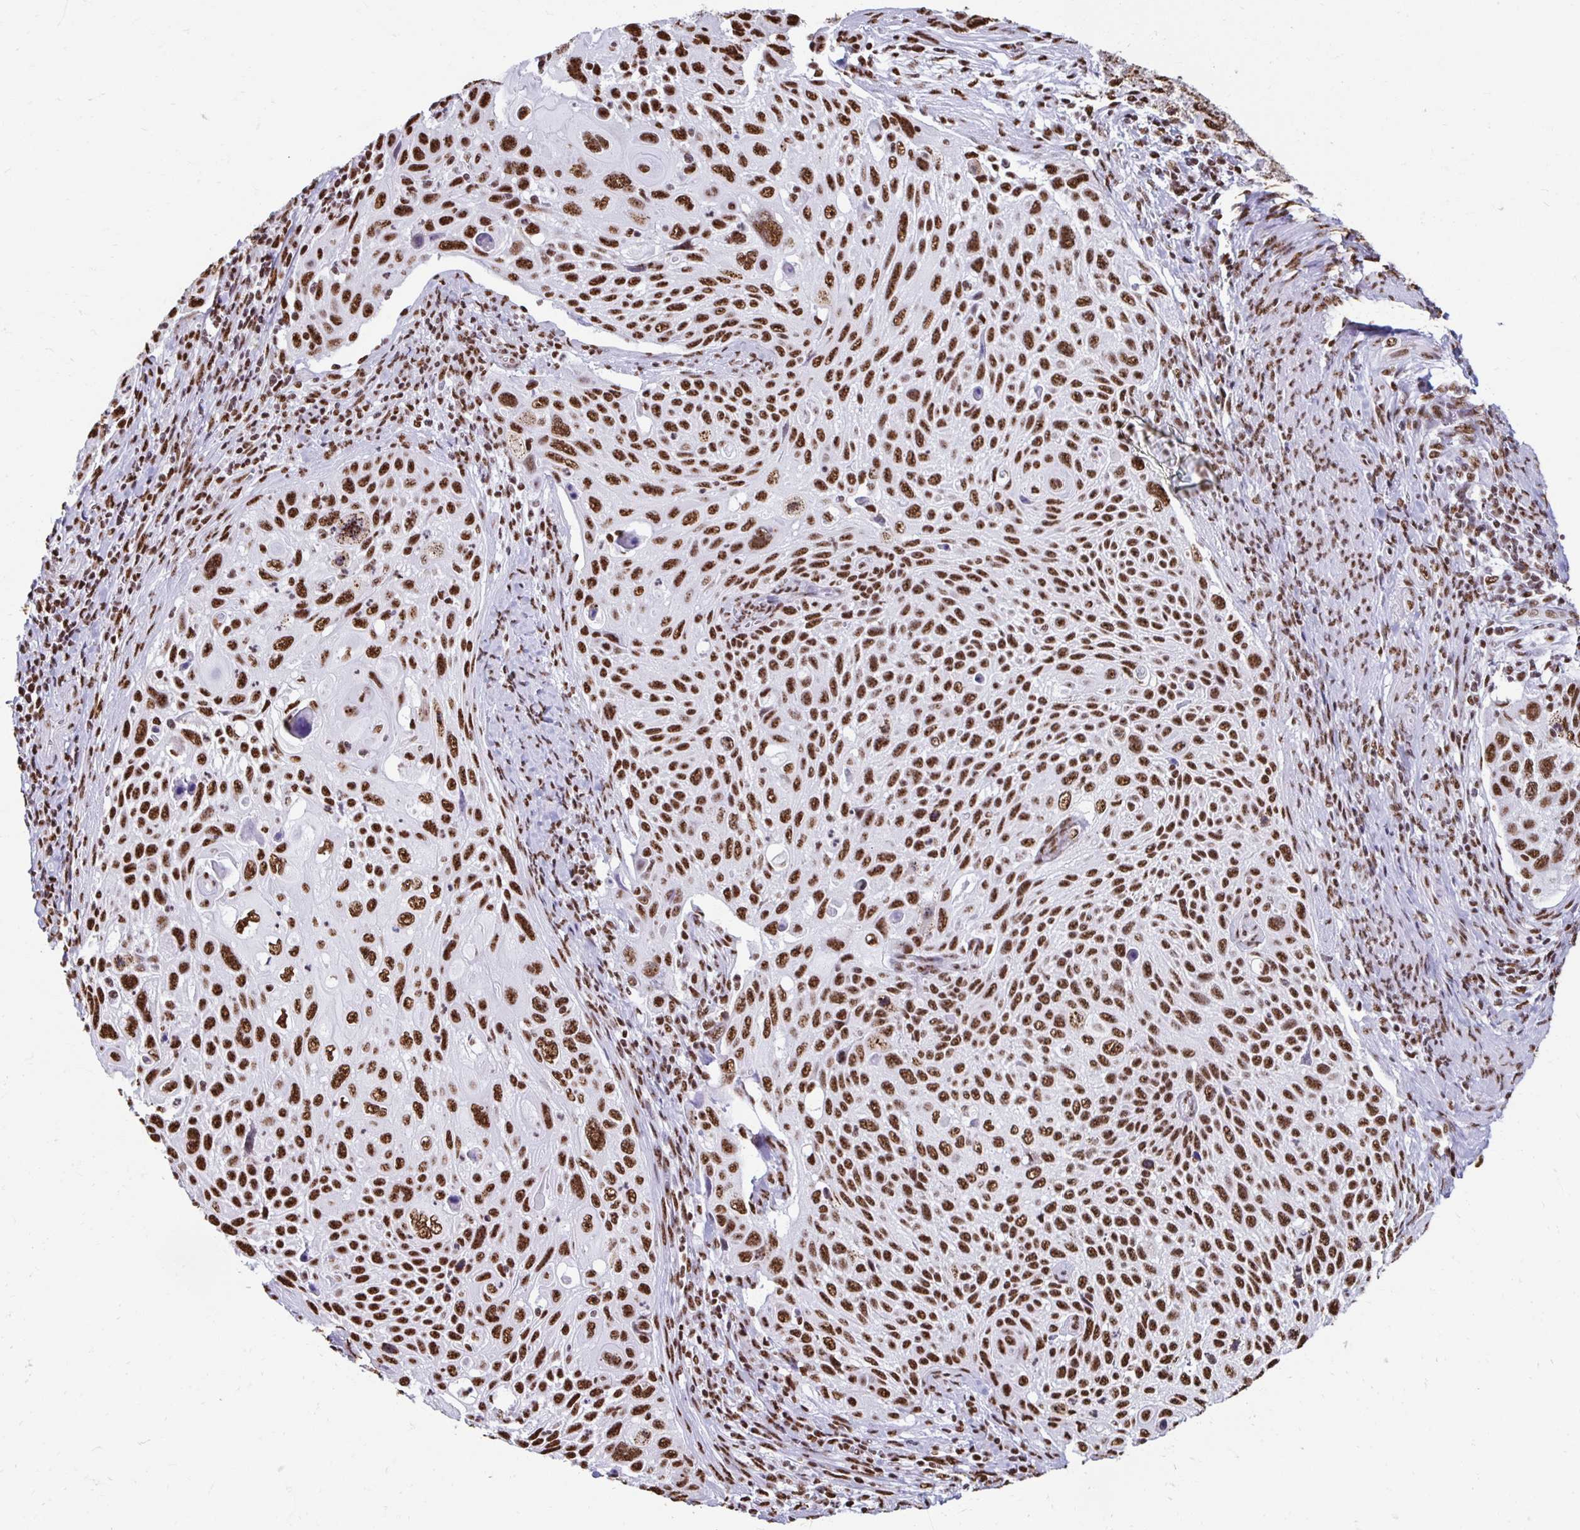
{"staining": {"intensity": "strong", "quantity": ">75%", "location": "nuclear"}, "tissue": "cervical cancer", "cell_type": "Tumor cells", "image_type": "cancer", "snomed": [{"axis": "morphology", "description": "Squamous cell carcinoma, NOS"}, {"axis": "topography", "description": "Cervix"}], "caption": "Cervical cancer stained with IHC shows strong nuclear expression in approximately >75% of tumor cells. The protein of interest is shown in brown color, while the nuclei are stained blue.", "gene": "NONO", "patient": {"sex": "female", "age": 70}}